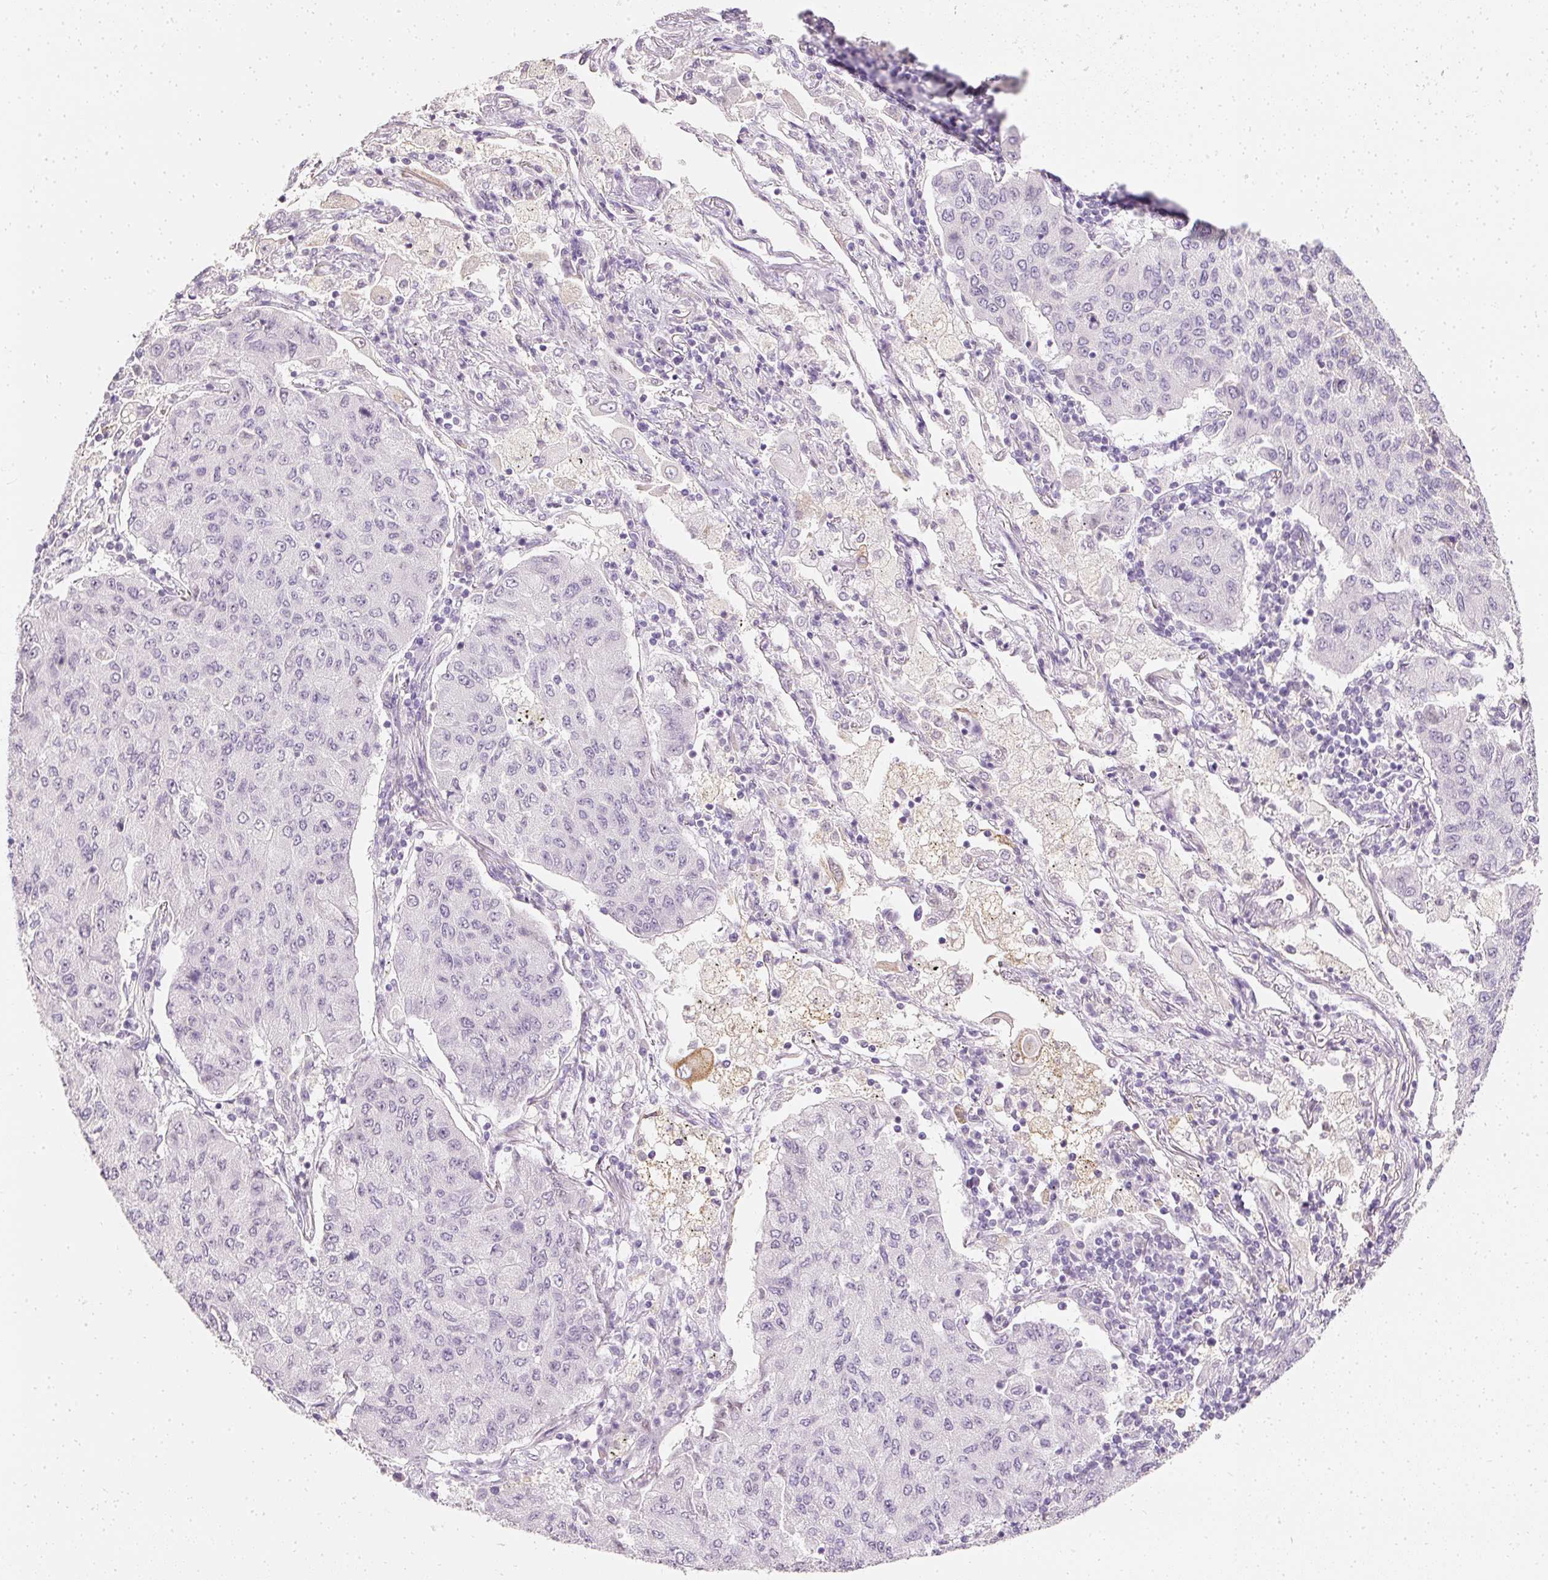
{"staining": {"intensity": "negative", "quantity": "none", "location": "none"}, "tissue": "lung cancer", "cell_type": "Tumor cells", "image_type": "cancer", "snomed": [{"axis": "morphology", "description": "Squamous cell carcinoma, NOS"}, {"axis": "topography", "description": "Lung"}], "caption": "This is a histopathology image of IHC staining of lung squamous cell carcinoma, which shows no expression in tumor cells.", "gene": "ELAVL3", "patient": {"sex": "male", "age": 74}}